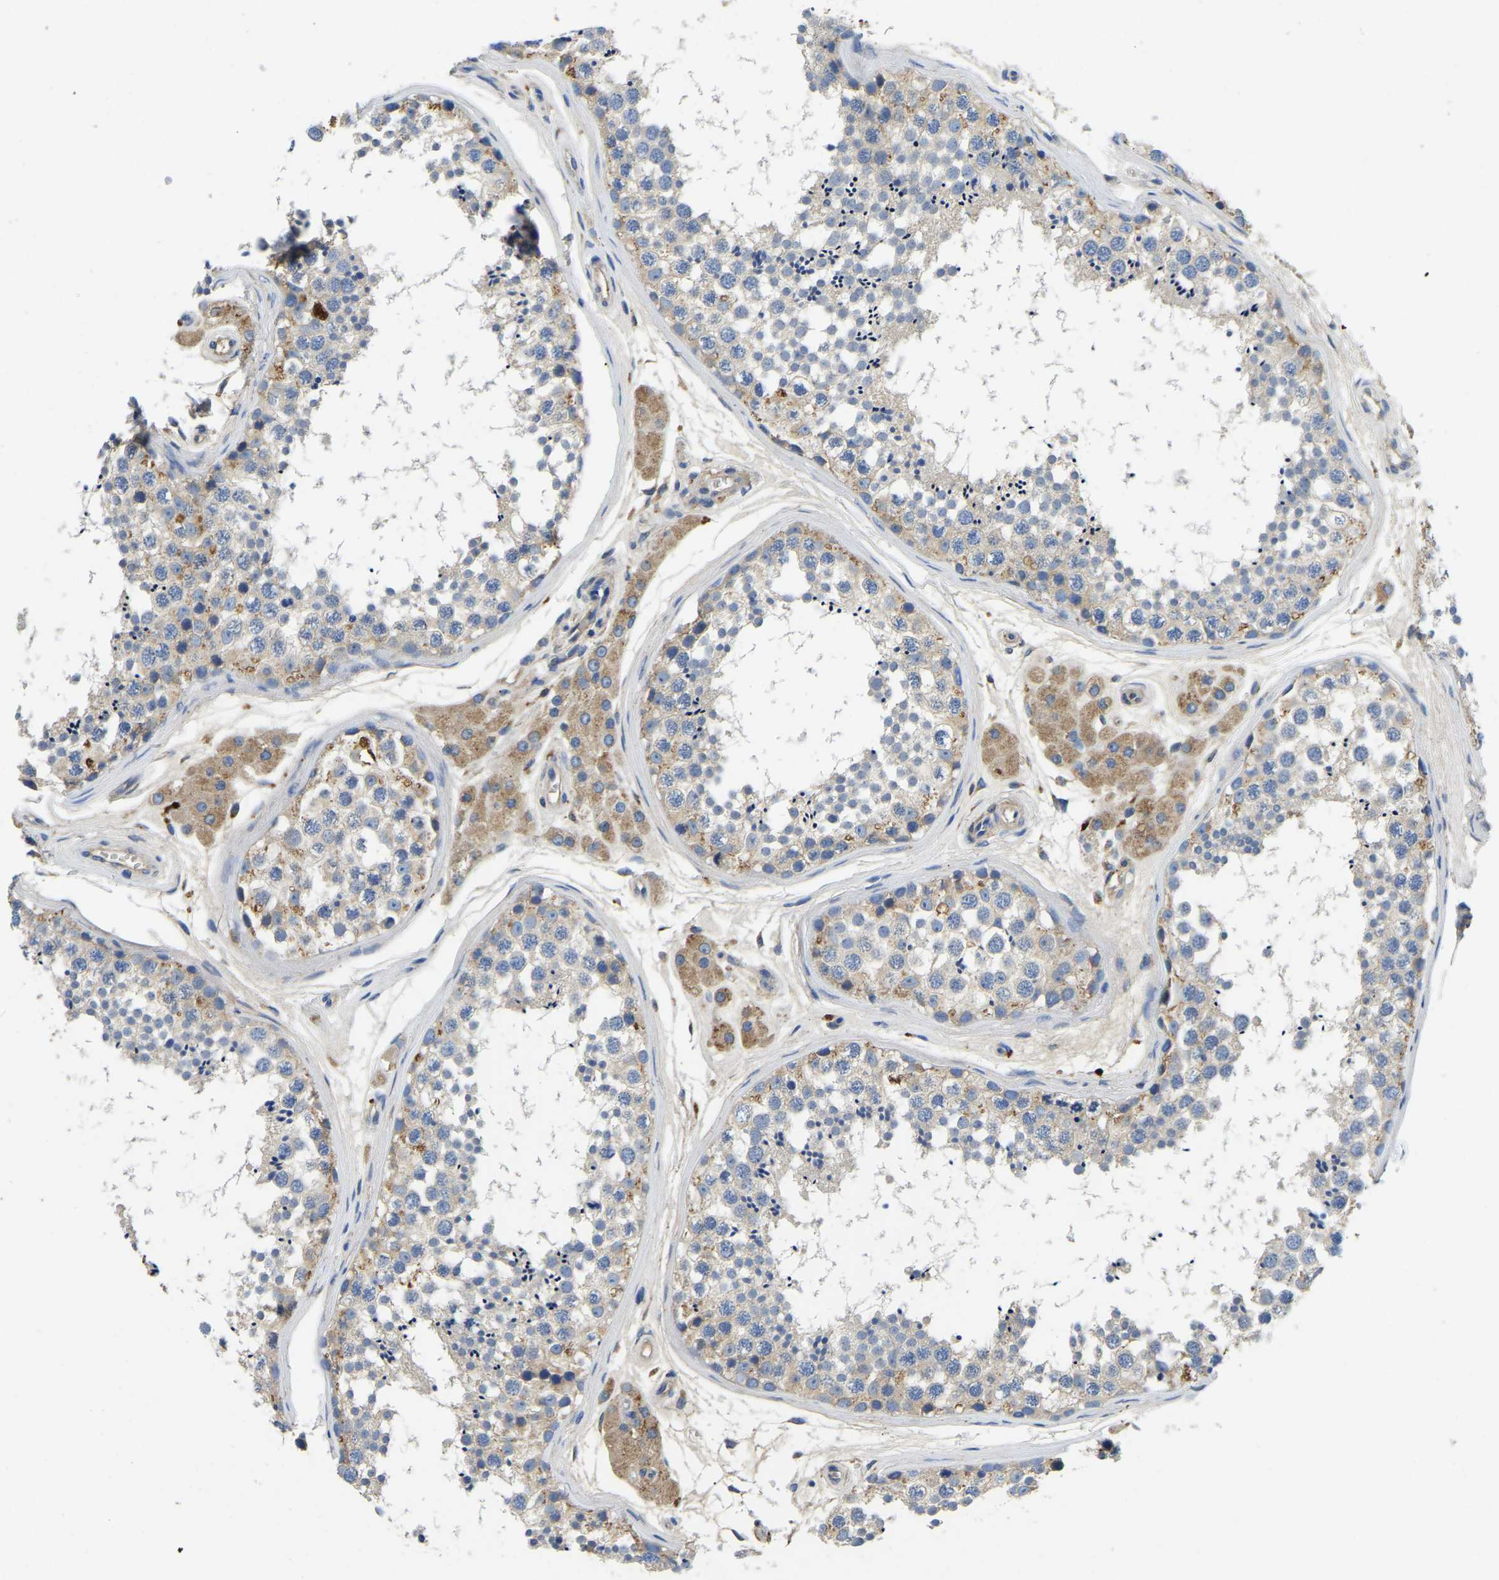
{"staining": {"intensity": "weak", "quantity": "25%-75%", "location": "cytoplasmic/membranous"}, "tissue": "testis", "cell_type": "Cells in seminiferous ducts", "image_type": "normal", "snomed": [{"axis": "morphology", "description": "Normal tissue, NOS"}, {"axis": "topography", "description": "Testis"}], "caption": "Immunohistochemistry (IHC) staining of unremarkable testis, which exhibits low levels of weak cytoplasmic/membranous expression in about 25%-75% of cells in seminiferous ducts indicating weak cytoplasmic/membranous protein staining. The staining was performed using DAB (brown) for protein detection and nuclei were counterstained in hematoxylin (blue).", "gene": "STAT2", "patient": {"sex": "male", "age": 56}}